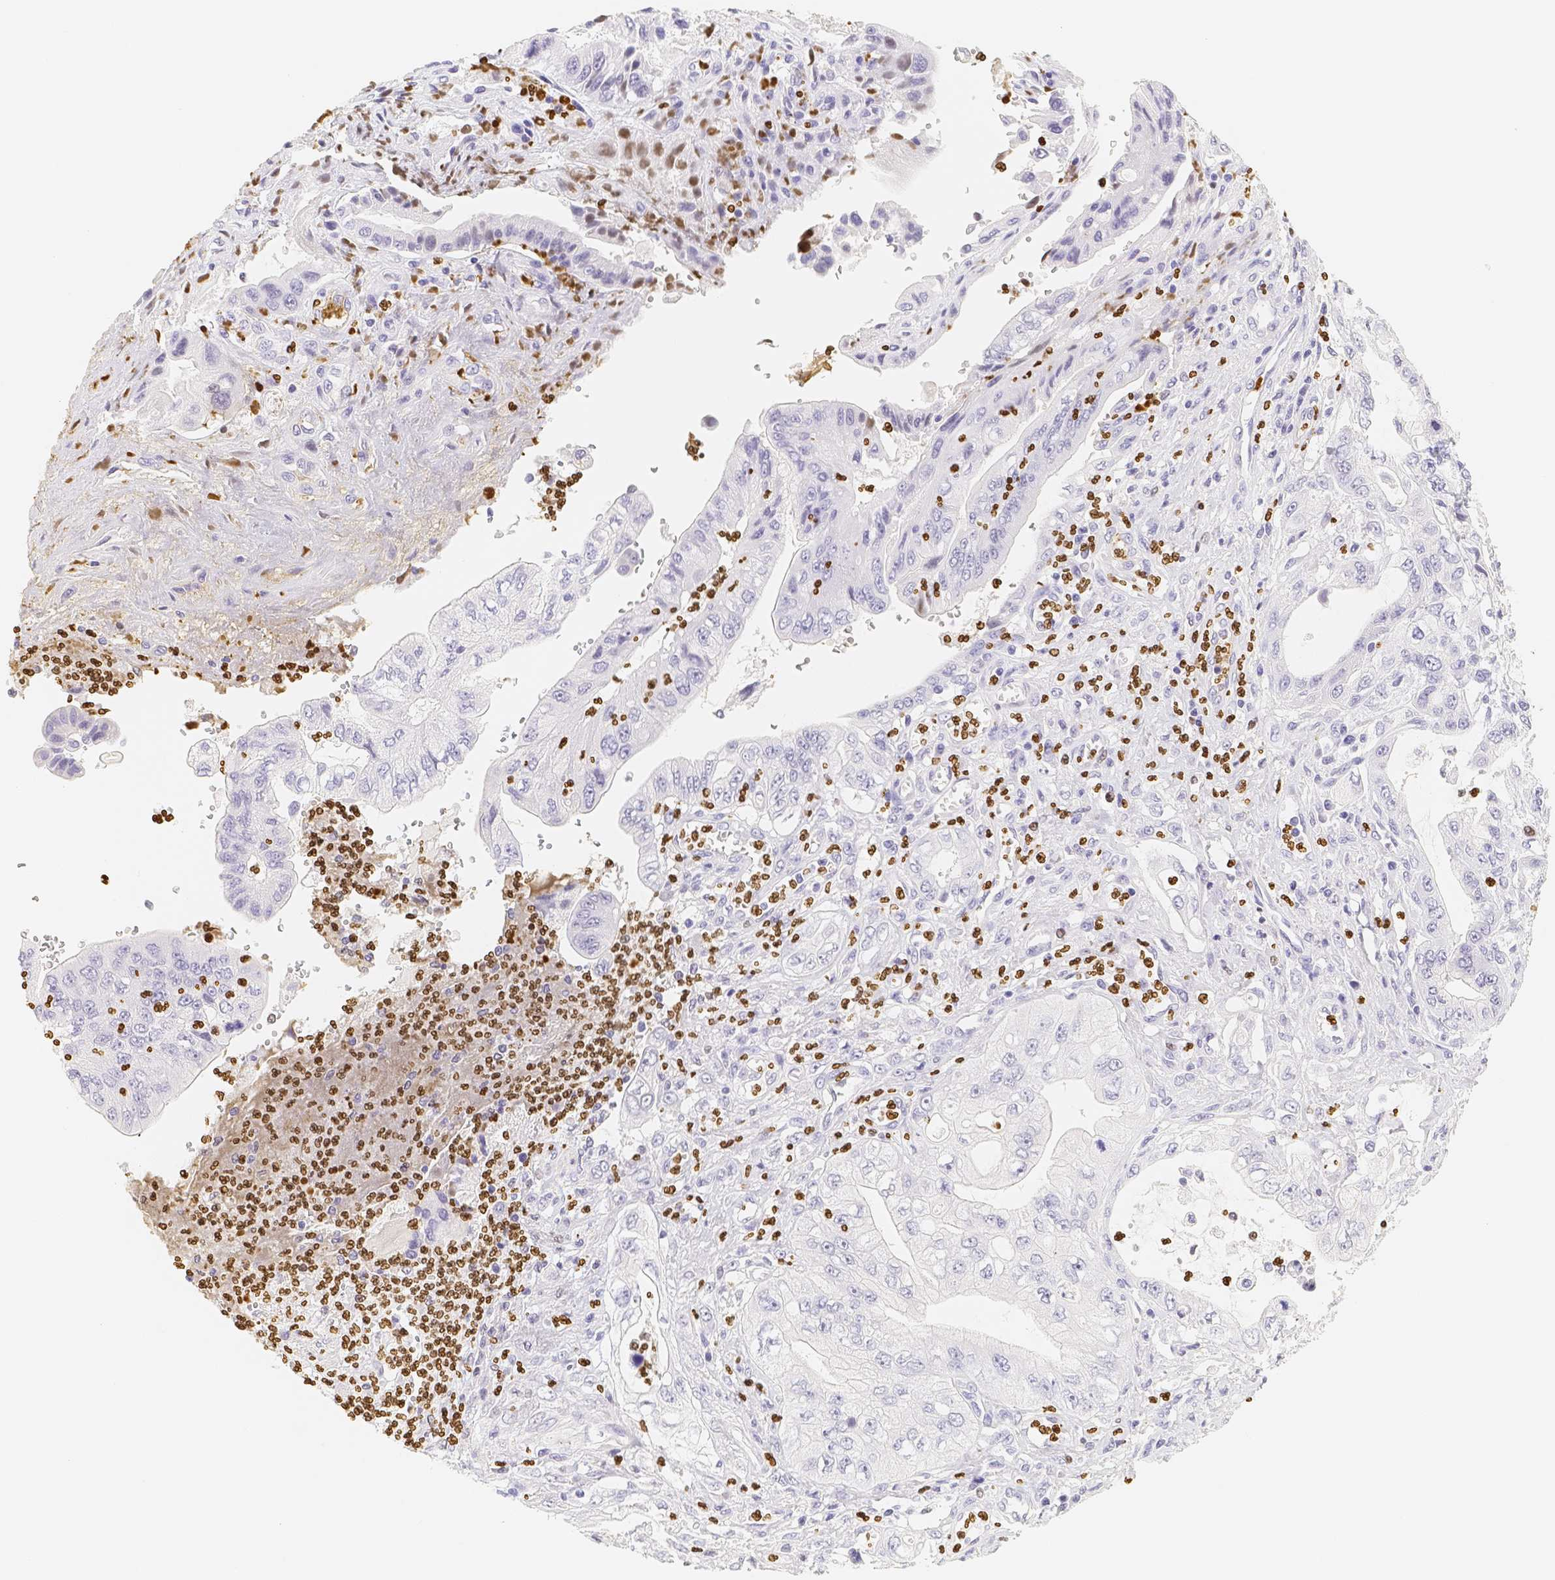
{"staining": {"intensity": "negative", "quantity": "none", "location": "none"}, "tissue": "pancreatic cancer", "cell_type": "Tumor cells", "image_type": "cancer", "snomed": [{"axis": "morphology", "description": "Adenocarcinoma, NOS"}, {"axis": "topography", "description": "Pancreas"}], "caption": "IHC of pancreatic cancer (adenocarcinoma) demonstrates no positivity in tumor cells.", "gene": "PADI4", "patient": {"sex": "female", "age": 73}}